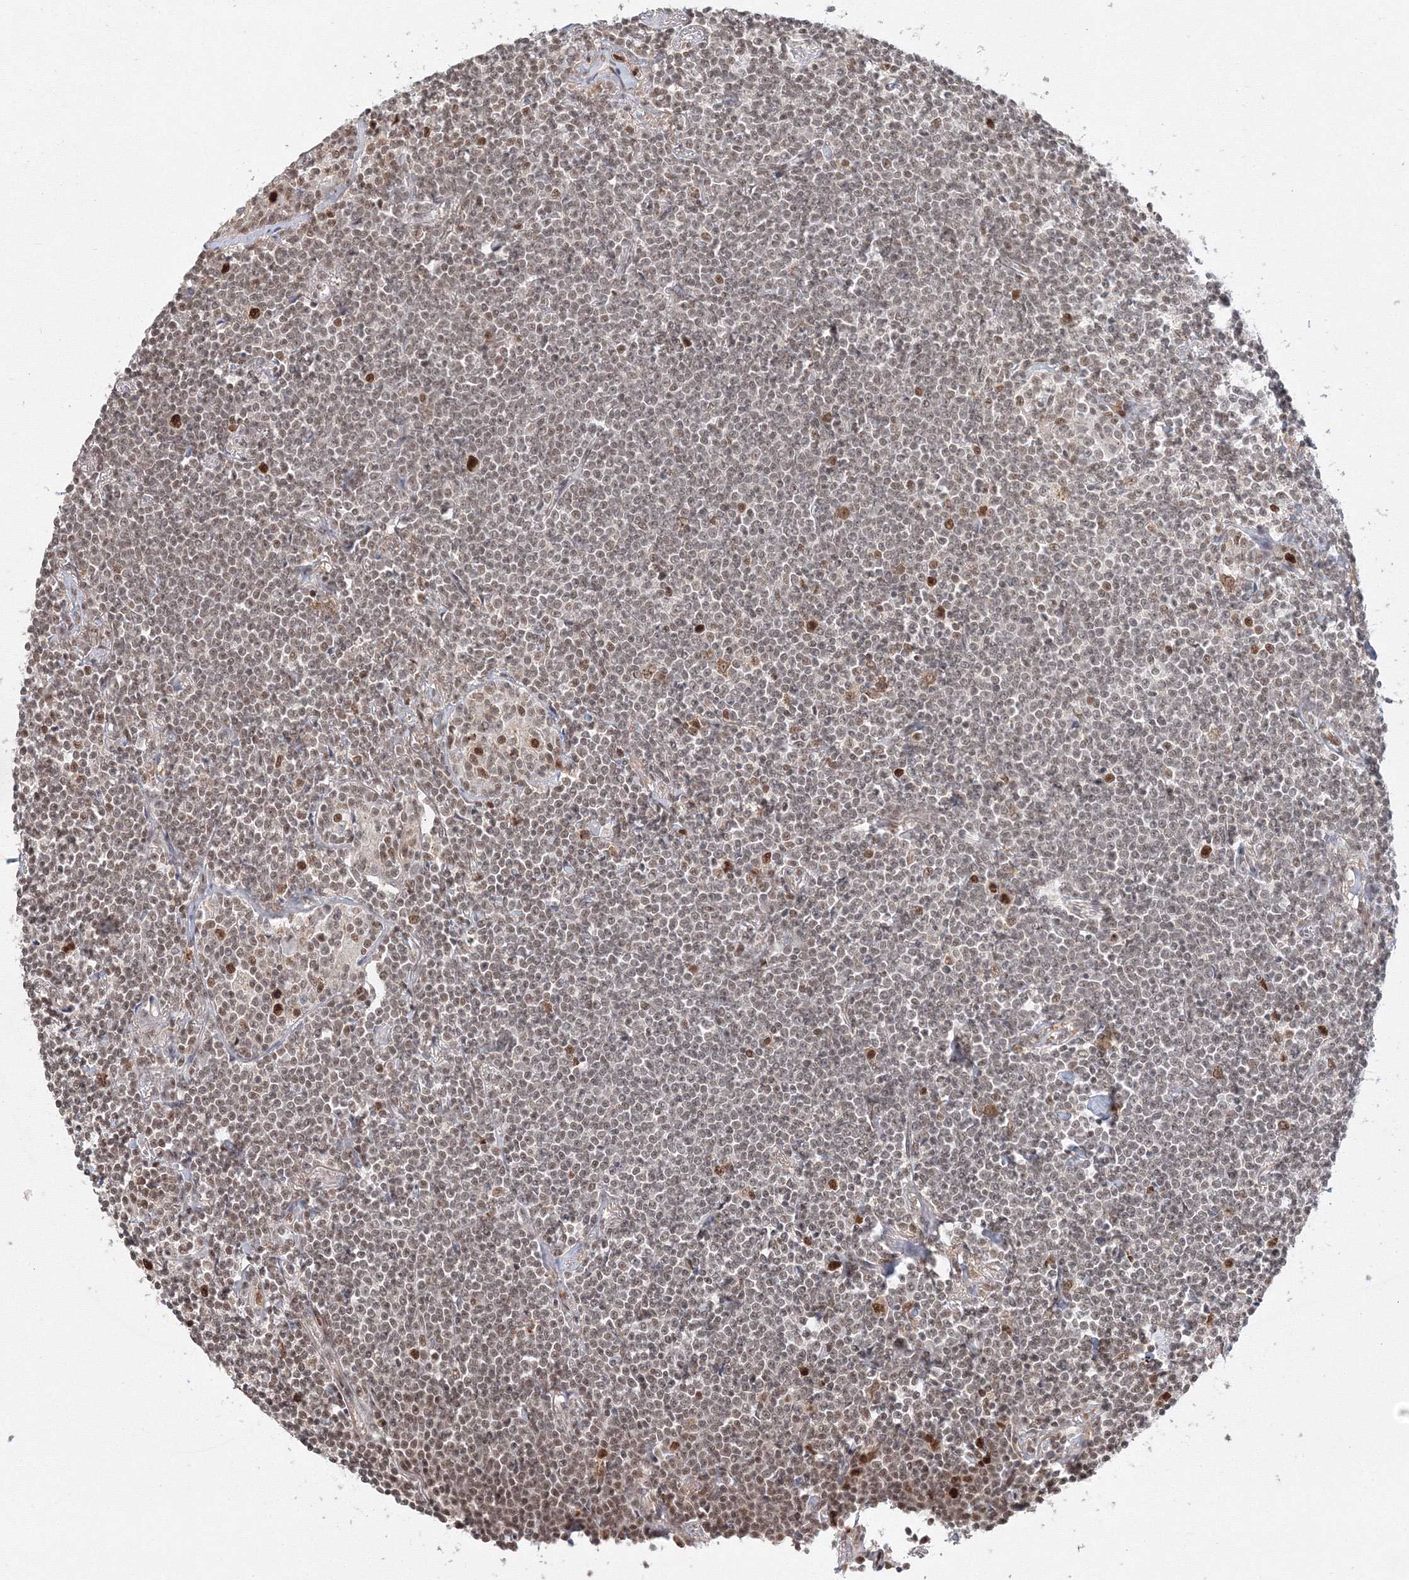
{"staining": {"intensity": "weak", "quantity": "25%-75%", "location": "nuclear"}, "tissue": "lymphoma", "cell_type": "Tumor cells", "image_type": "cancer", "snomed": [{"axis": "morphology", "description": "Malignant lymphoma, non-Hodgkin's type, Low grade"}, {"axis": "topography", "description": "Lung"}], "caption": "DAB immunohistochemical staining of malignant lymphoma, non-Hodgkin's type (low-grade) exhibits weak nuclear protein expression in about 25%-75% of tumor cells.", "gene": "IWS1", "patient": {"sex": "female", "age": 71}}